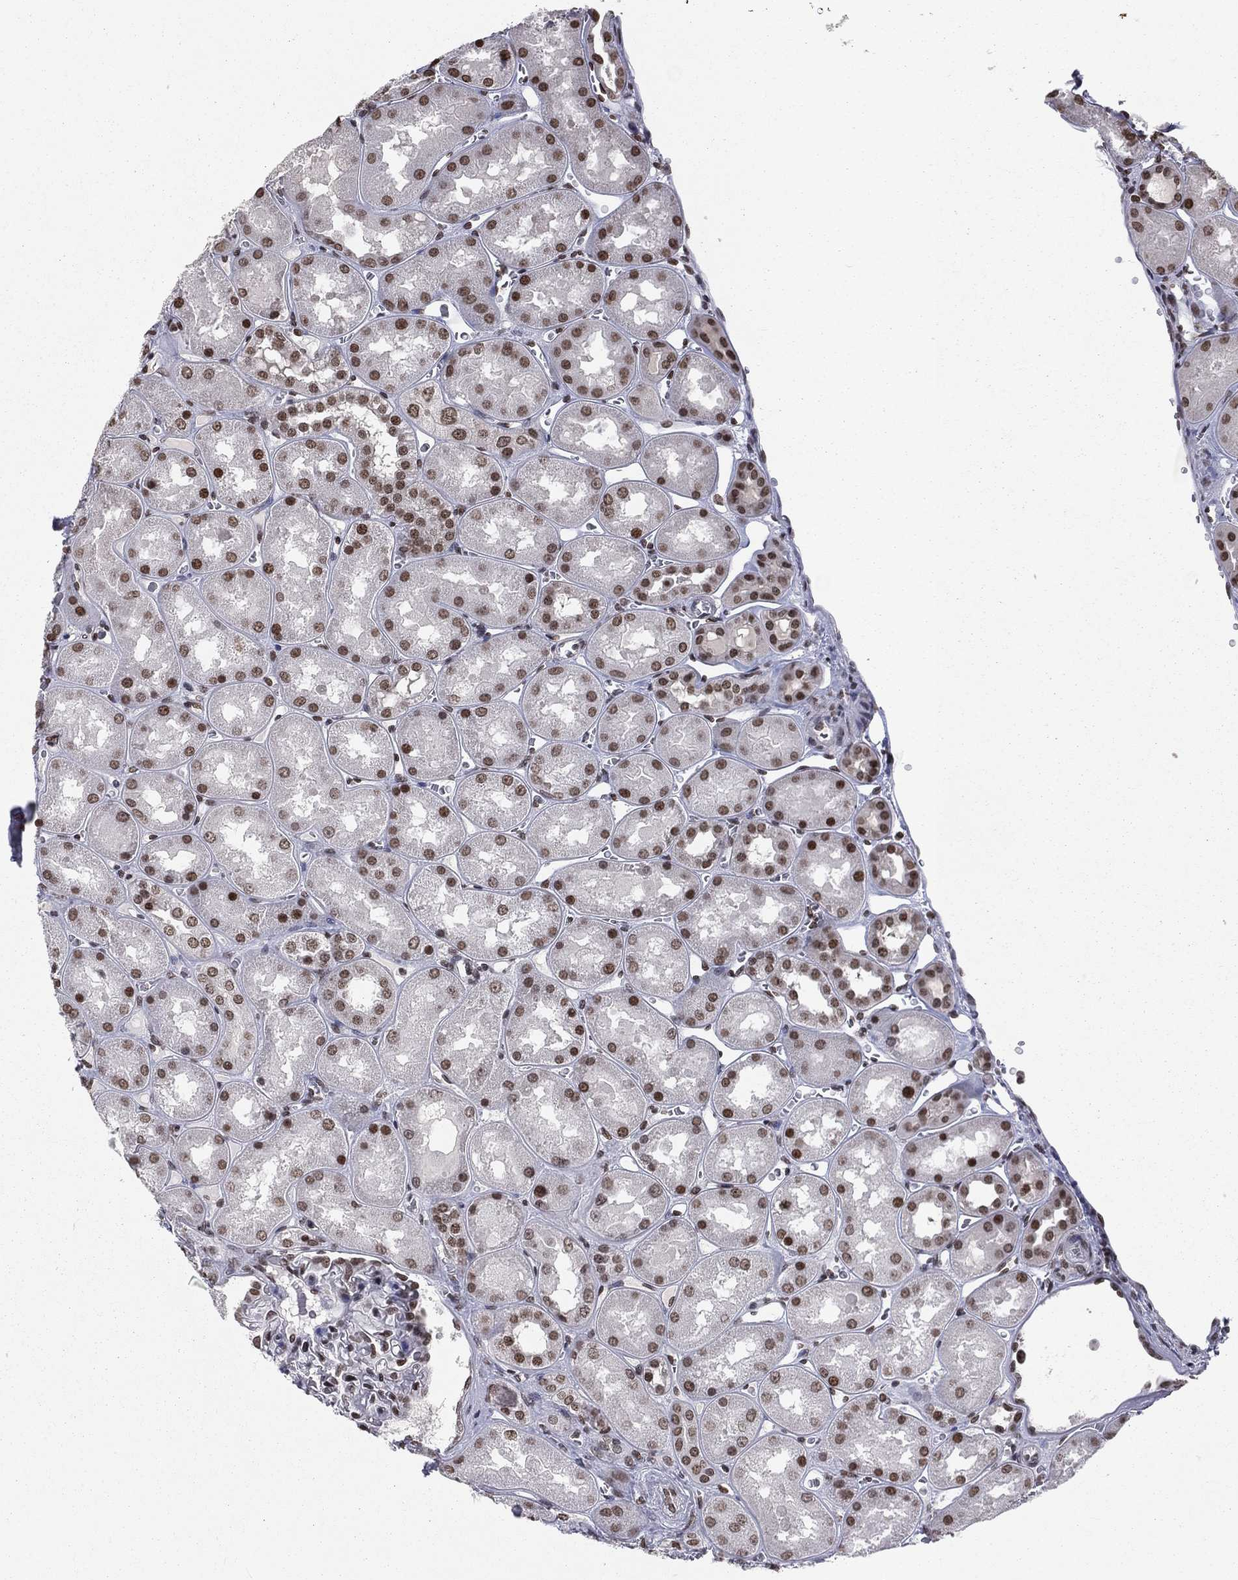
{"staining": {"intensity": "moderate", "quantity": ">75%", "location": "nuclear"}, "tissue": "kidney", "cell_type": "Cells in glomeruli", "image_type": "normal", "snomed": [{"axis": "morphology", "description": "Normal tissue, NOS"}, {"axis": "topography", "description": "Kidney"}], "caption": "Approximately >75% of cells in glomeruli in normal human kidney demonstrate moderate nuclear protein expression as visualized by brown immunohistochemical staining.", "gene": "RFX7", "patient": {"sex": "male", "age": 73}}